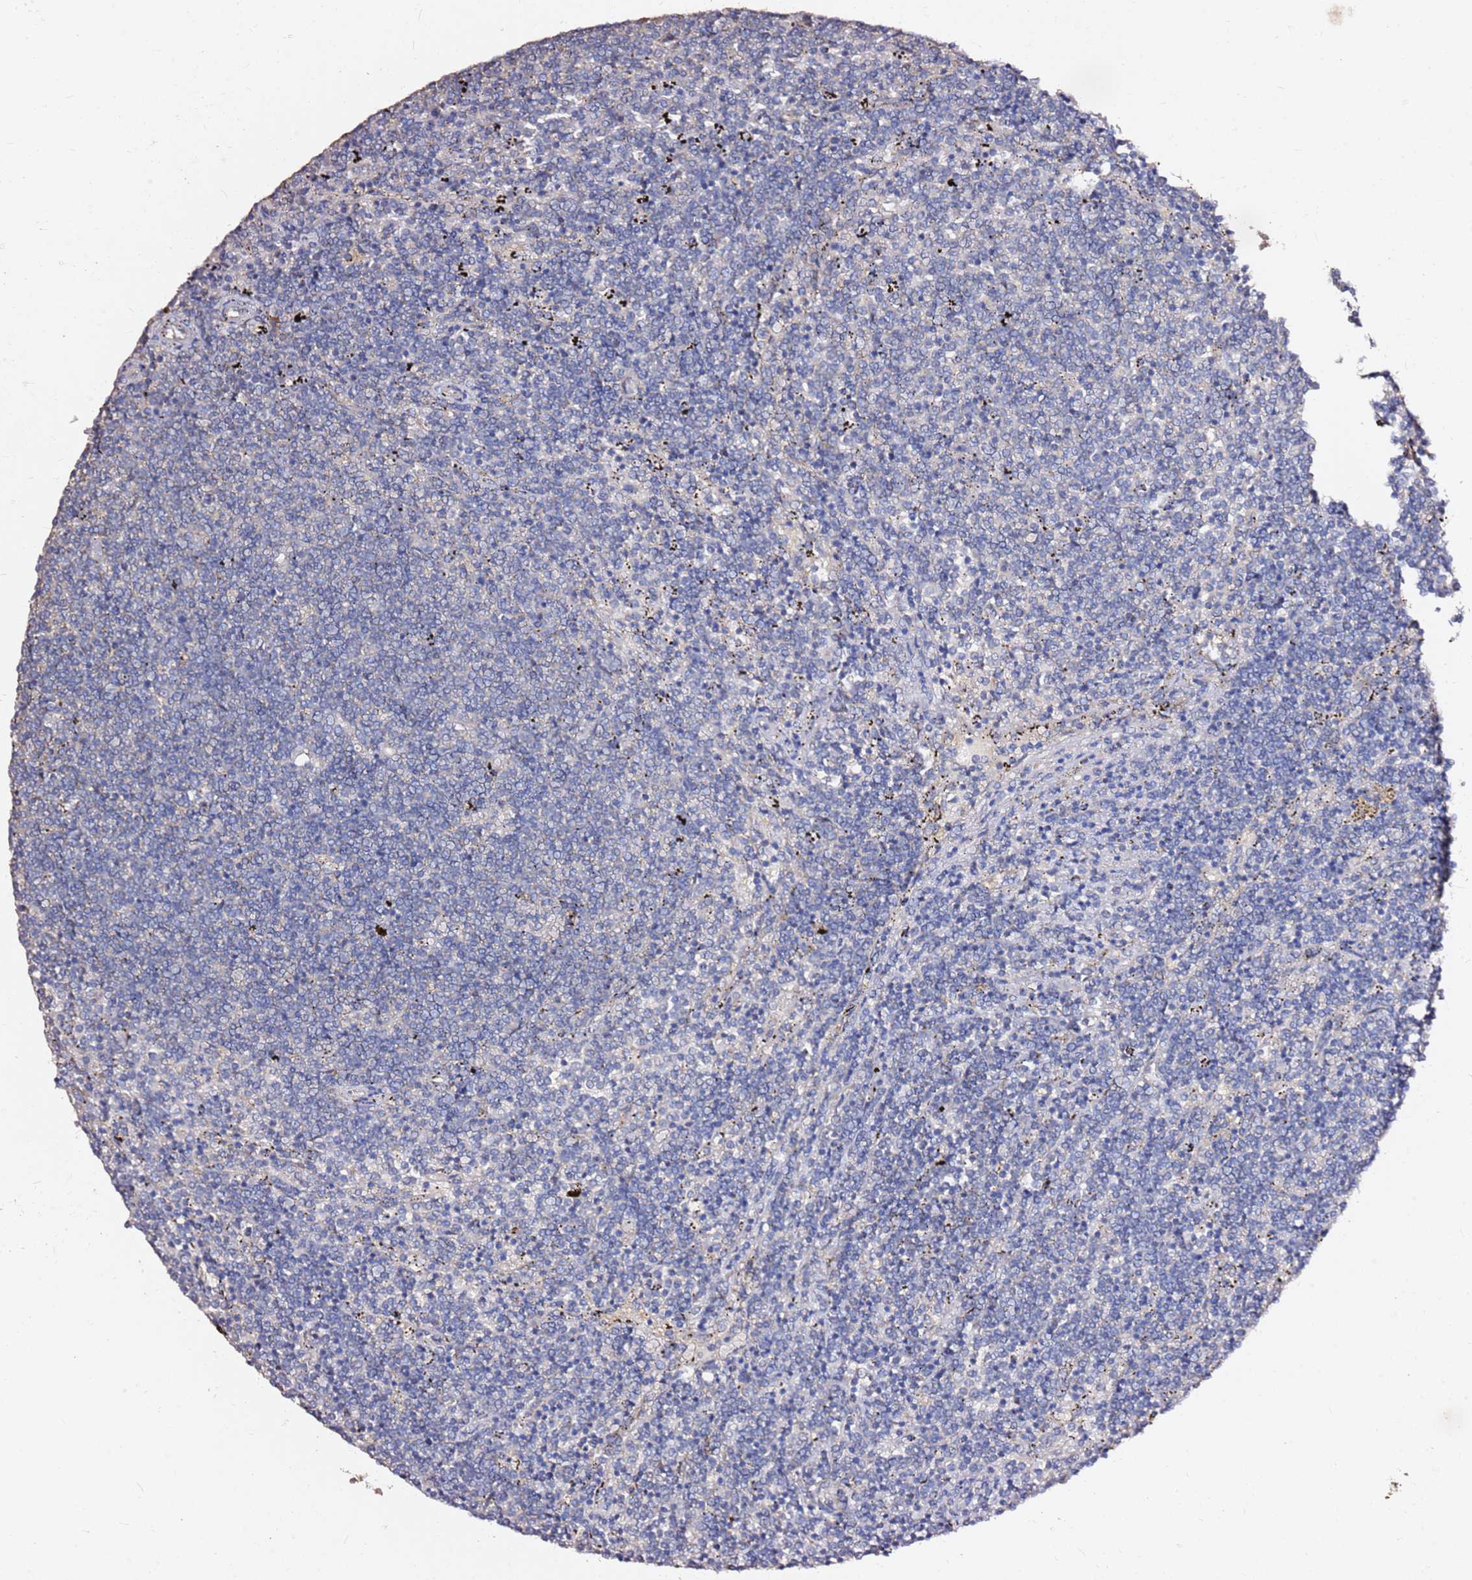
{"staining": {"intensity": "negative", "quantity": "none", "location": "none"}, "tissue": "lymphoma", "cell_type": "Tumor cells", "image_type": "cancer", "snomed": [{"axis": "morphology", "description": "Malignant lymphoma, non-Hodgkin's type, Low grade"}, {"axis": "topography", "description": "Spleen"}], "caption": "An IHC histopathology image of low-grade malignant lymphoma, non-Hodgkin's type is shown. There is no staining in tumor cells of low-grade malignant lymphoma, non-Hodgkin's type. (DAB immunohistochemistry, high magnification).", "gene": "EXD3", "patient": {"sex": "female", "age": 50}}